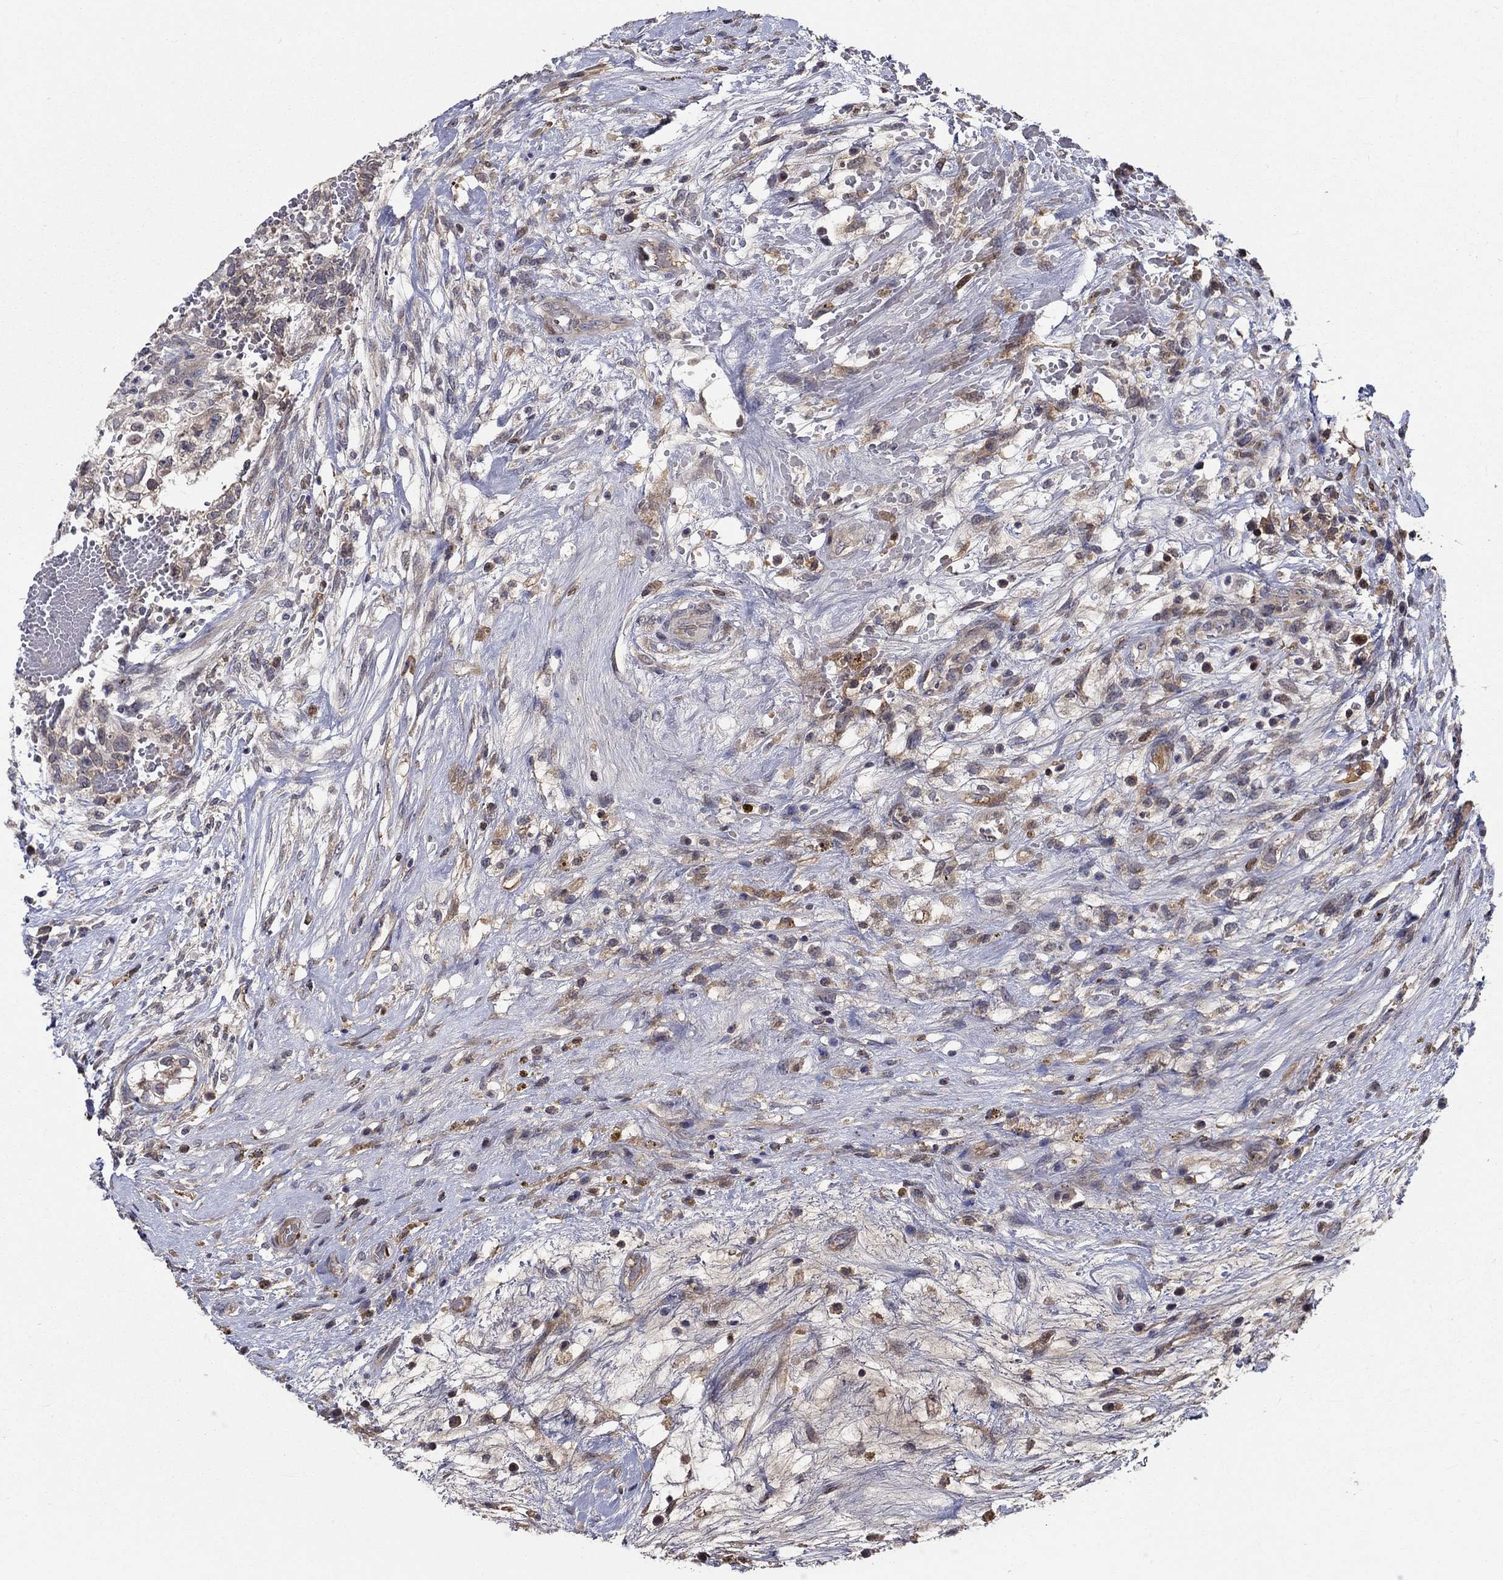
{"staining": {"intensity": "weak", "quantity": "25%-75%", "location": "cytoplasmic/membranous"}, "tissue": "testis cancer", "cell_type": "Tumor cells", "image_type": "cancer", "snomed": [{"axis": "morphology", "description": "Normal tissue, NOS"}, {"axis": "morphology", "description": "Carcinoma, Embryonal, NOS"}, {"axis": "topography", "description": "Testis"}, {"axis": "topography", "description": "Epididymis"}], "caption": "A high-resolution micrograph shows immunohistochemistry (IHC) staining of testis embryonal carcinoma, which shows weak cytoplasmic/membranous staining in approximately 25%-75% of tumor cells.", "gene": "CETN3", "patient": {"sex": "male", "age": 32}}